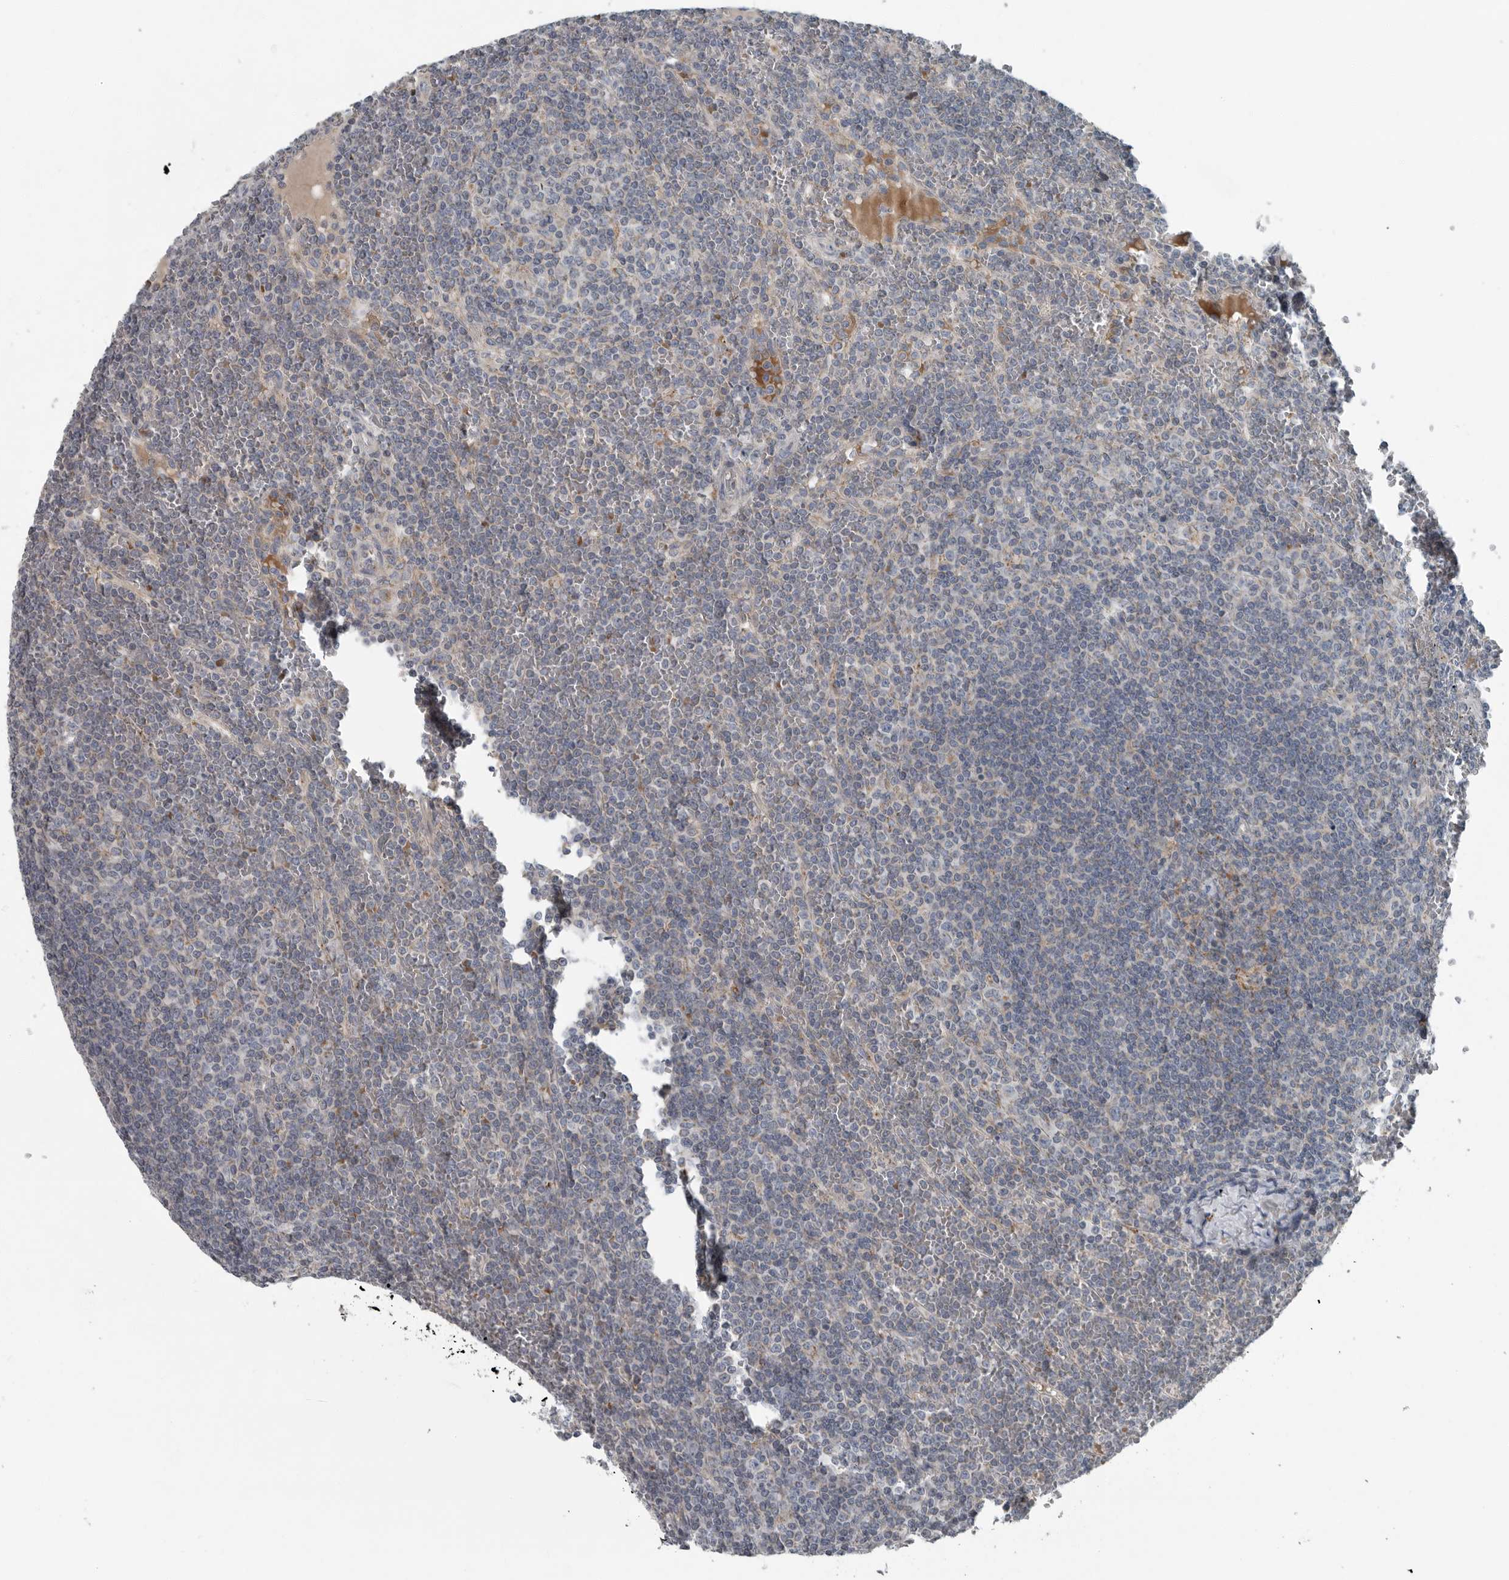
{"staining": {"intensity": "negative", "quantity": "none", "location": "none"}, "tissue": "lymphoma", "cell_type": "Tumor cells", "image_type": "cancer", "snomed": [{"axis": "morphology", "description": "Malignant lymphoma, non-Hodgkin's type, Low grade"}, {"axis": "topography", "description": "Spleen"}], "caption": "IHC image of neoplastic tissue: low-grade malignant lymphoma, non-Hodgkin's type stained with DAB (3,3'-diaminobenzidine) shows no significant protein staining in tumor cells.", "gene": "MPP3", "patient": {"sex": "female", "age": 19}}